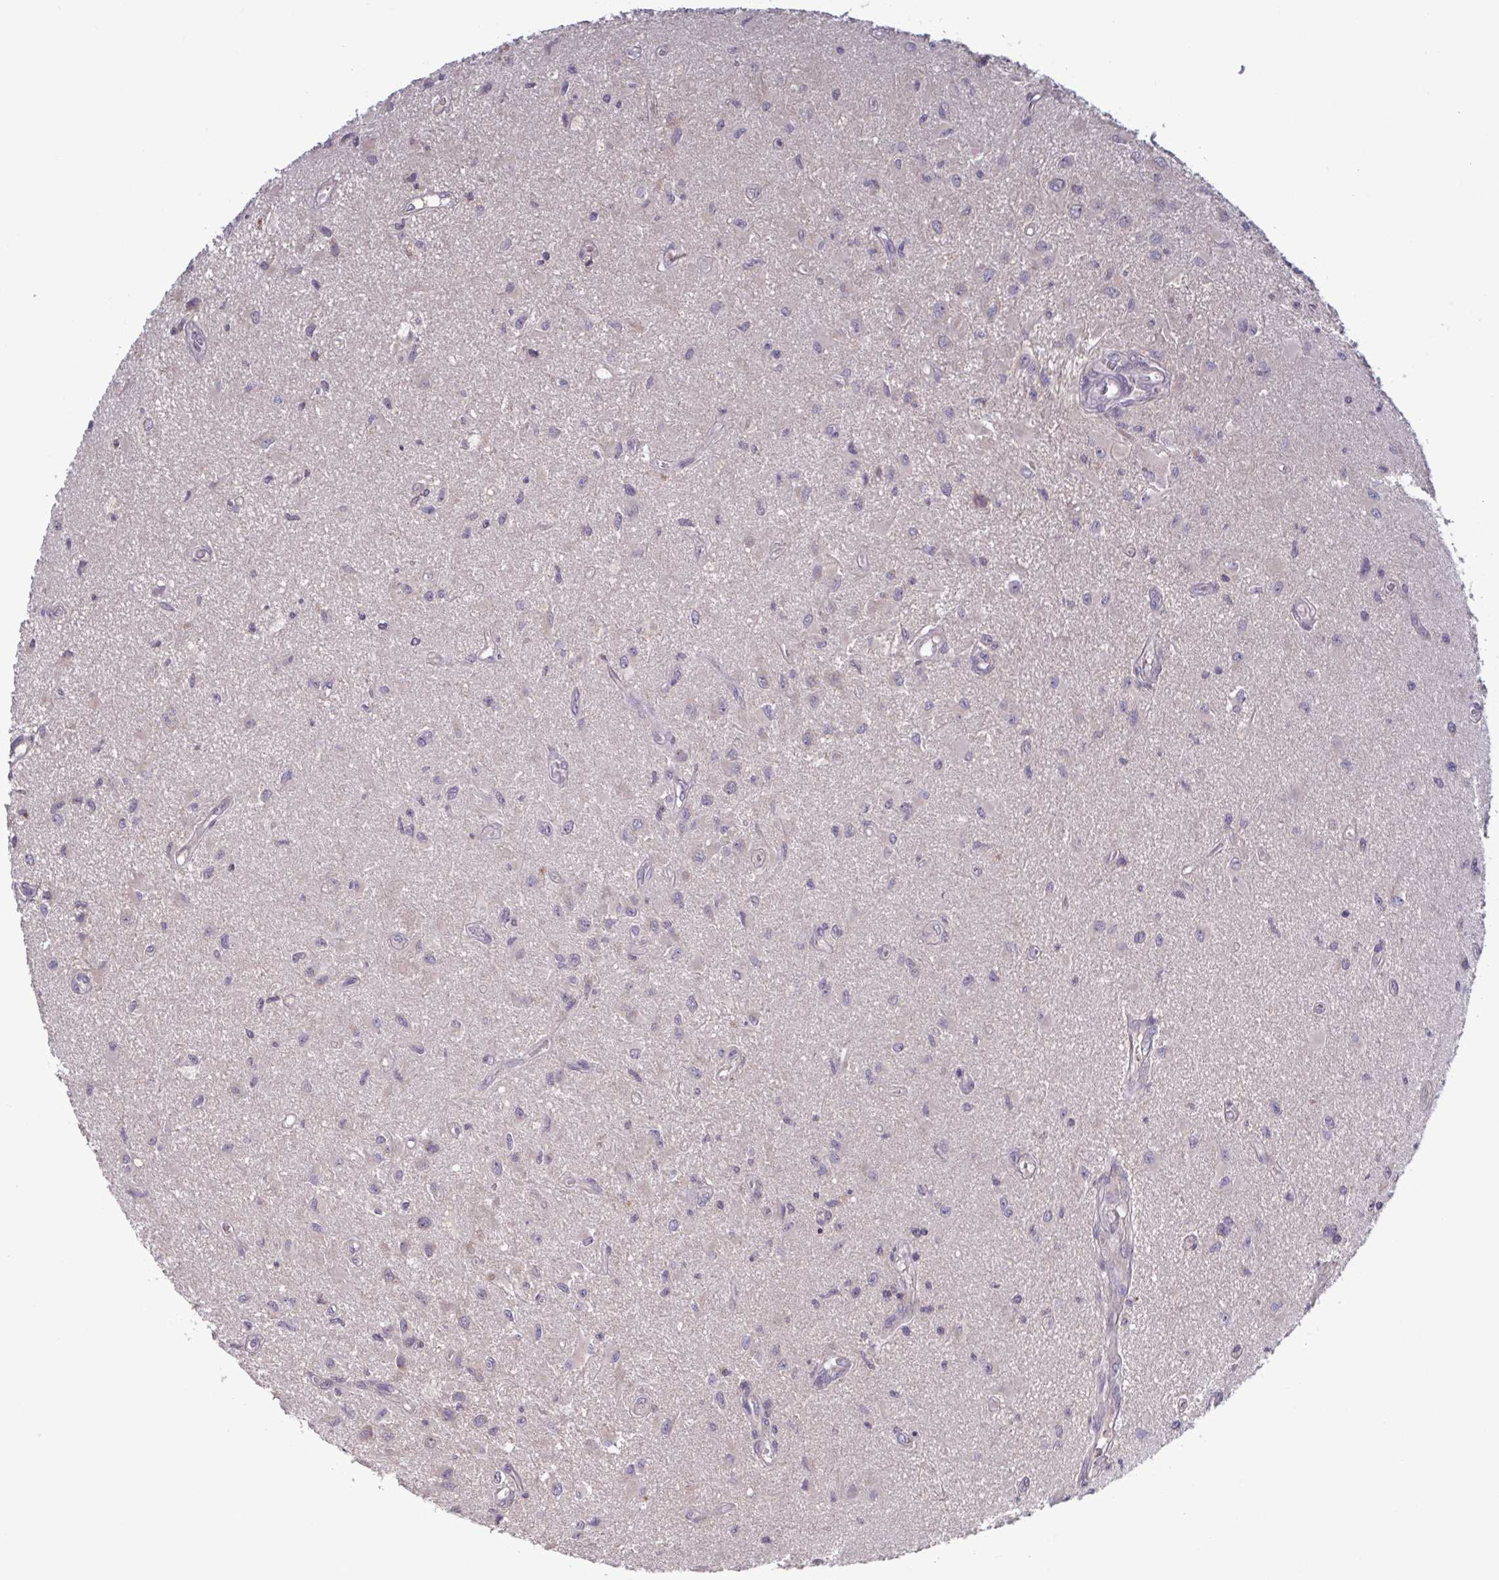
{"staining": {"intensity": "negative", "quantity": "none", "location": "none"}, "tissue": "glioma", "cell_type": "Tumor cells", "image_type": "cancer", "snomed": [{"axis": "morphology", "description": "Glioma, malignant, High grade"}, {"axis": "topography", "description": "Brain"}], "caption": "Protein analysis of glioma shows no significant expression in tumor cells. Brightfield microscopy of immunohistochemistry (IHC) stained with DAB (3,3'-diaminobenzidine) (brown) and hematoxylin (blue), captured at high magnification.", "gene": "CD1E", "patient": {"sex": "male", "age": 67}}